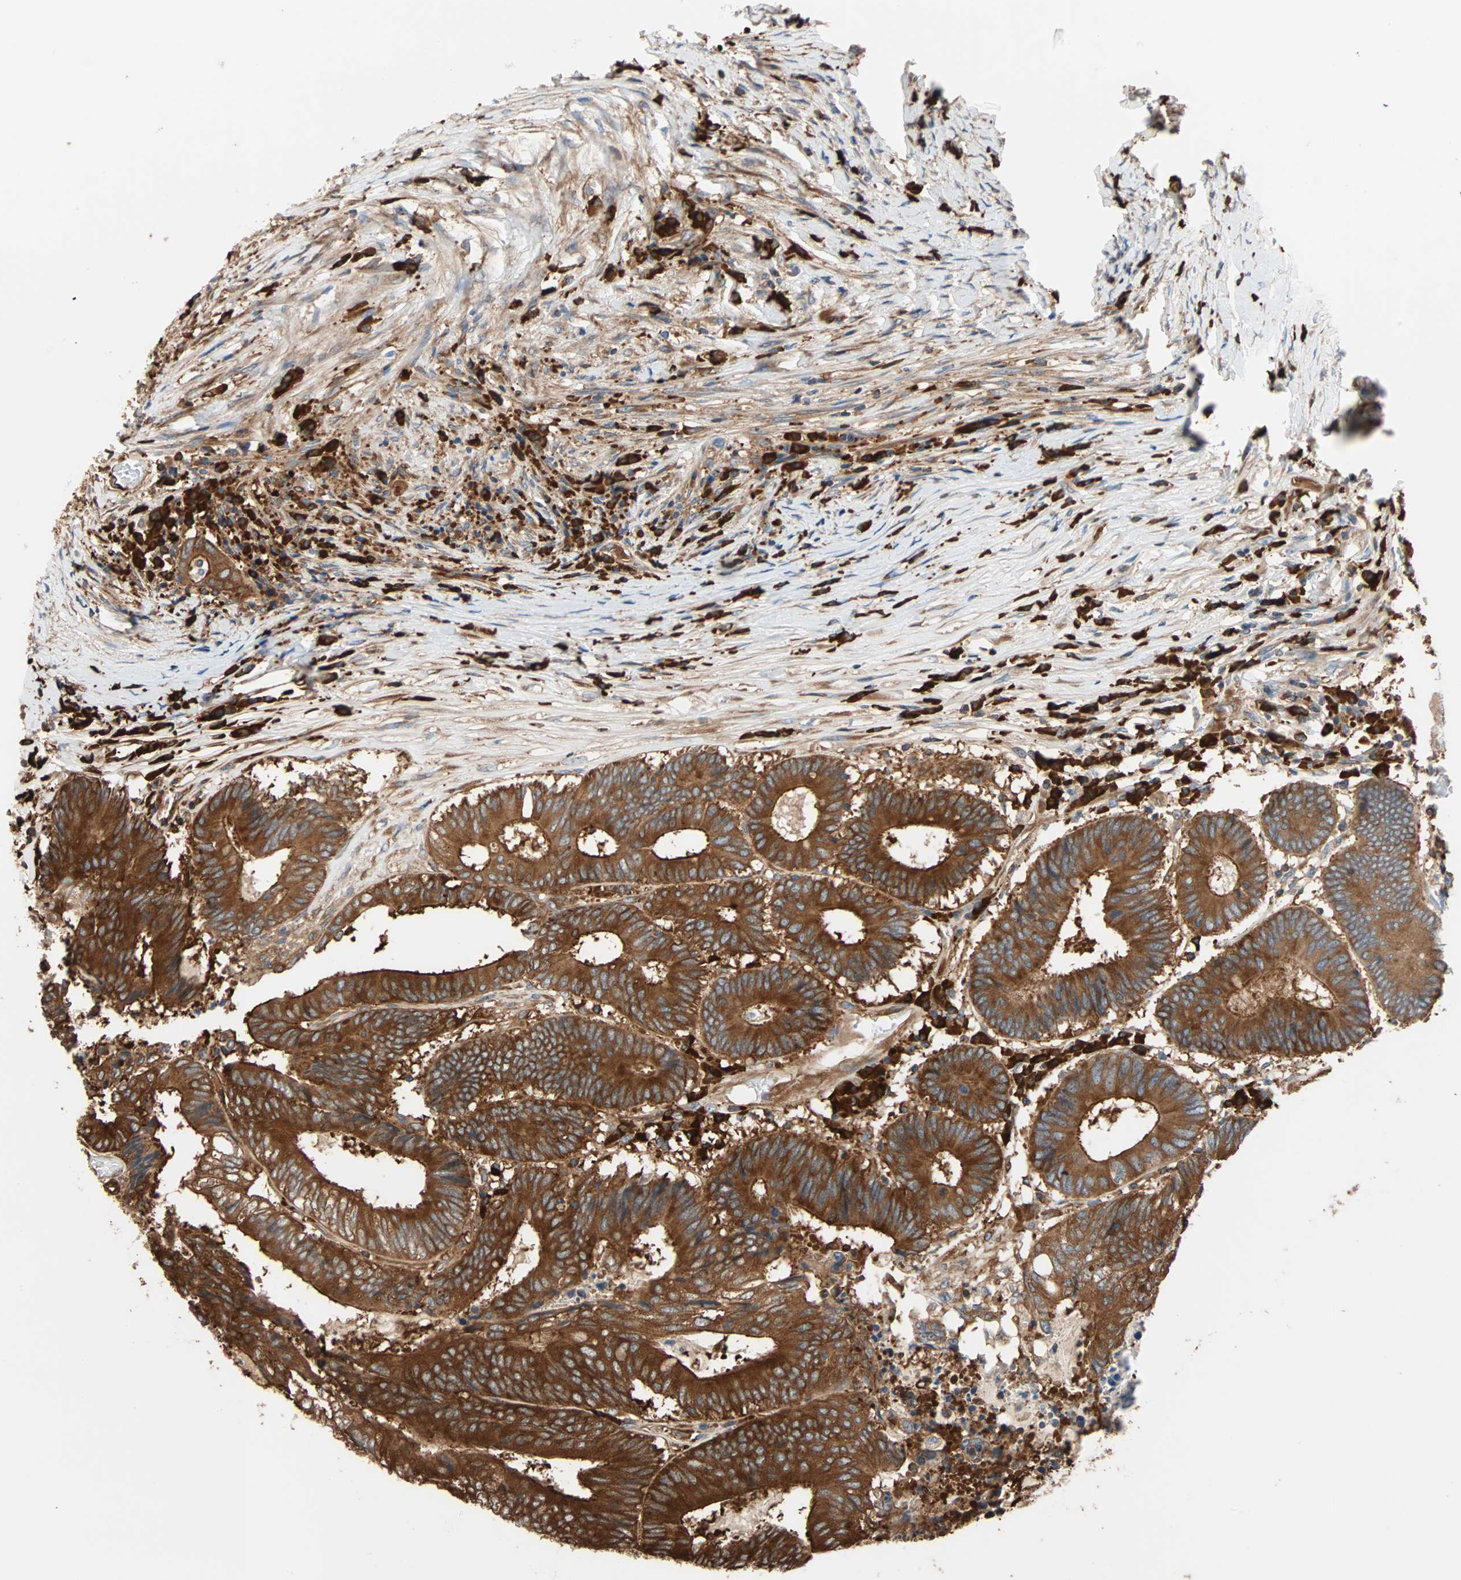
{"staining": {"intensity": "strong", "quantity": ">75%", "location": "cytoplasmic/membranous"}, "tissue": "colorectal cancer", "cell_type": "Tumor cells", "image_type": "cancer", "snomed": [{"axis": "morphology", "description": "Adenocarcinoma, NOS"}, {"axis": "topography", "description": "Rectum"}], "caption": "This is a photomicrograph of immunohistochemistry (IHC) staining of adenocarcinoma (colorectal), which shows strong staining in the cytoplasmic/membranous of tumor cells.", "gene": "EEF2", "patient": {"sex": "male", "age": 63}}